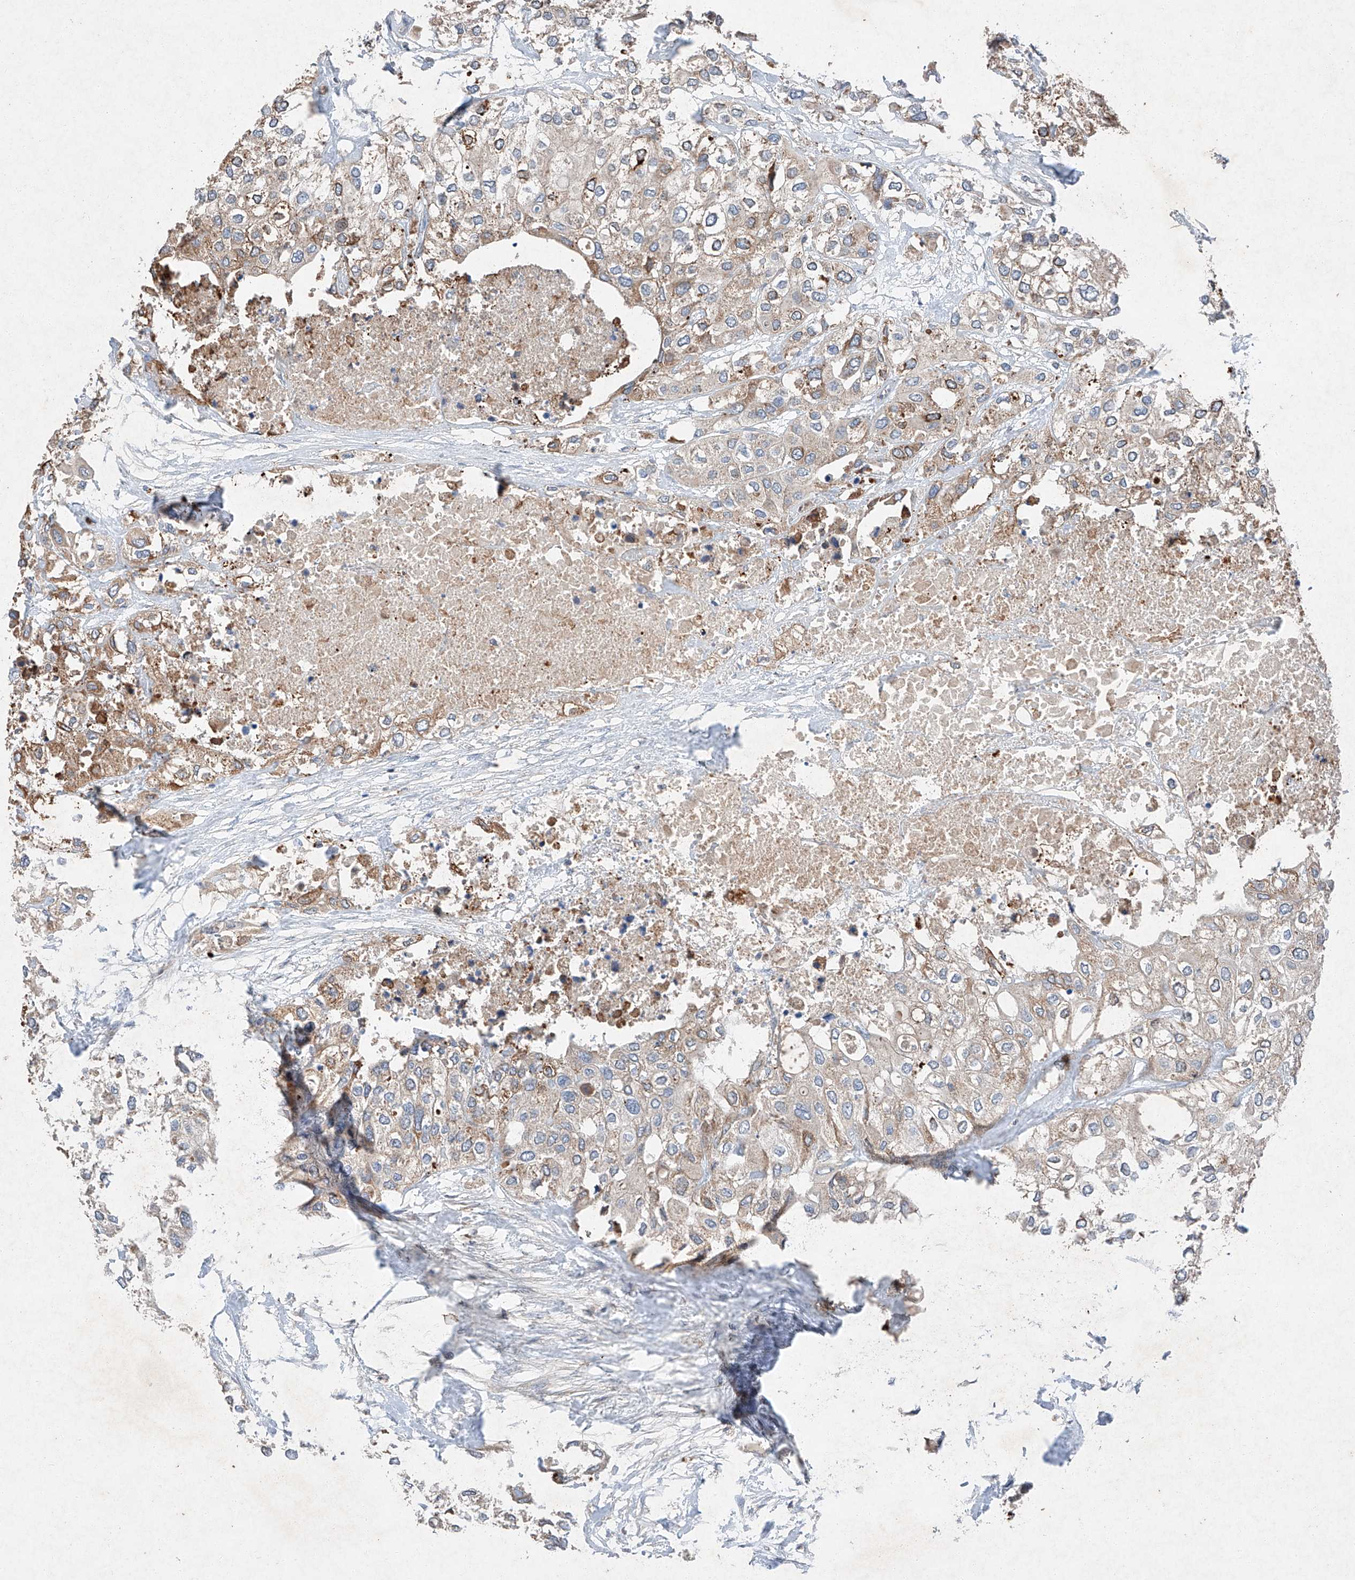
{"staining": {"intensity": "weak", "quantity": ">75%", "location": "cytoplasmic/membranous"}, "tissue": "urothelial cancer", "cell_type": "Tumor cells", "image_type": "cancer", "snomed": [{"axis": "morphology", "description": "Urothelial carcinoma, High grade"}, {"axis": "topography", "description": "Urinary bladder"}], "caption": "Brown immunohistochemical staining in human urothelial cancer displays weak cytoplasmic/membranous expression in about >75% of tumor cells. Immunohistochemistry (ihc) stains the protein of interest in brown and the nuclei are stained blue.", "gene": "RUSC1", "patient": {"sex": "male", "age": 64}}